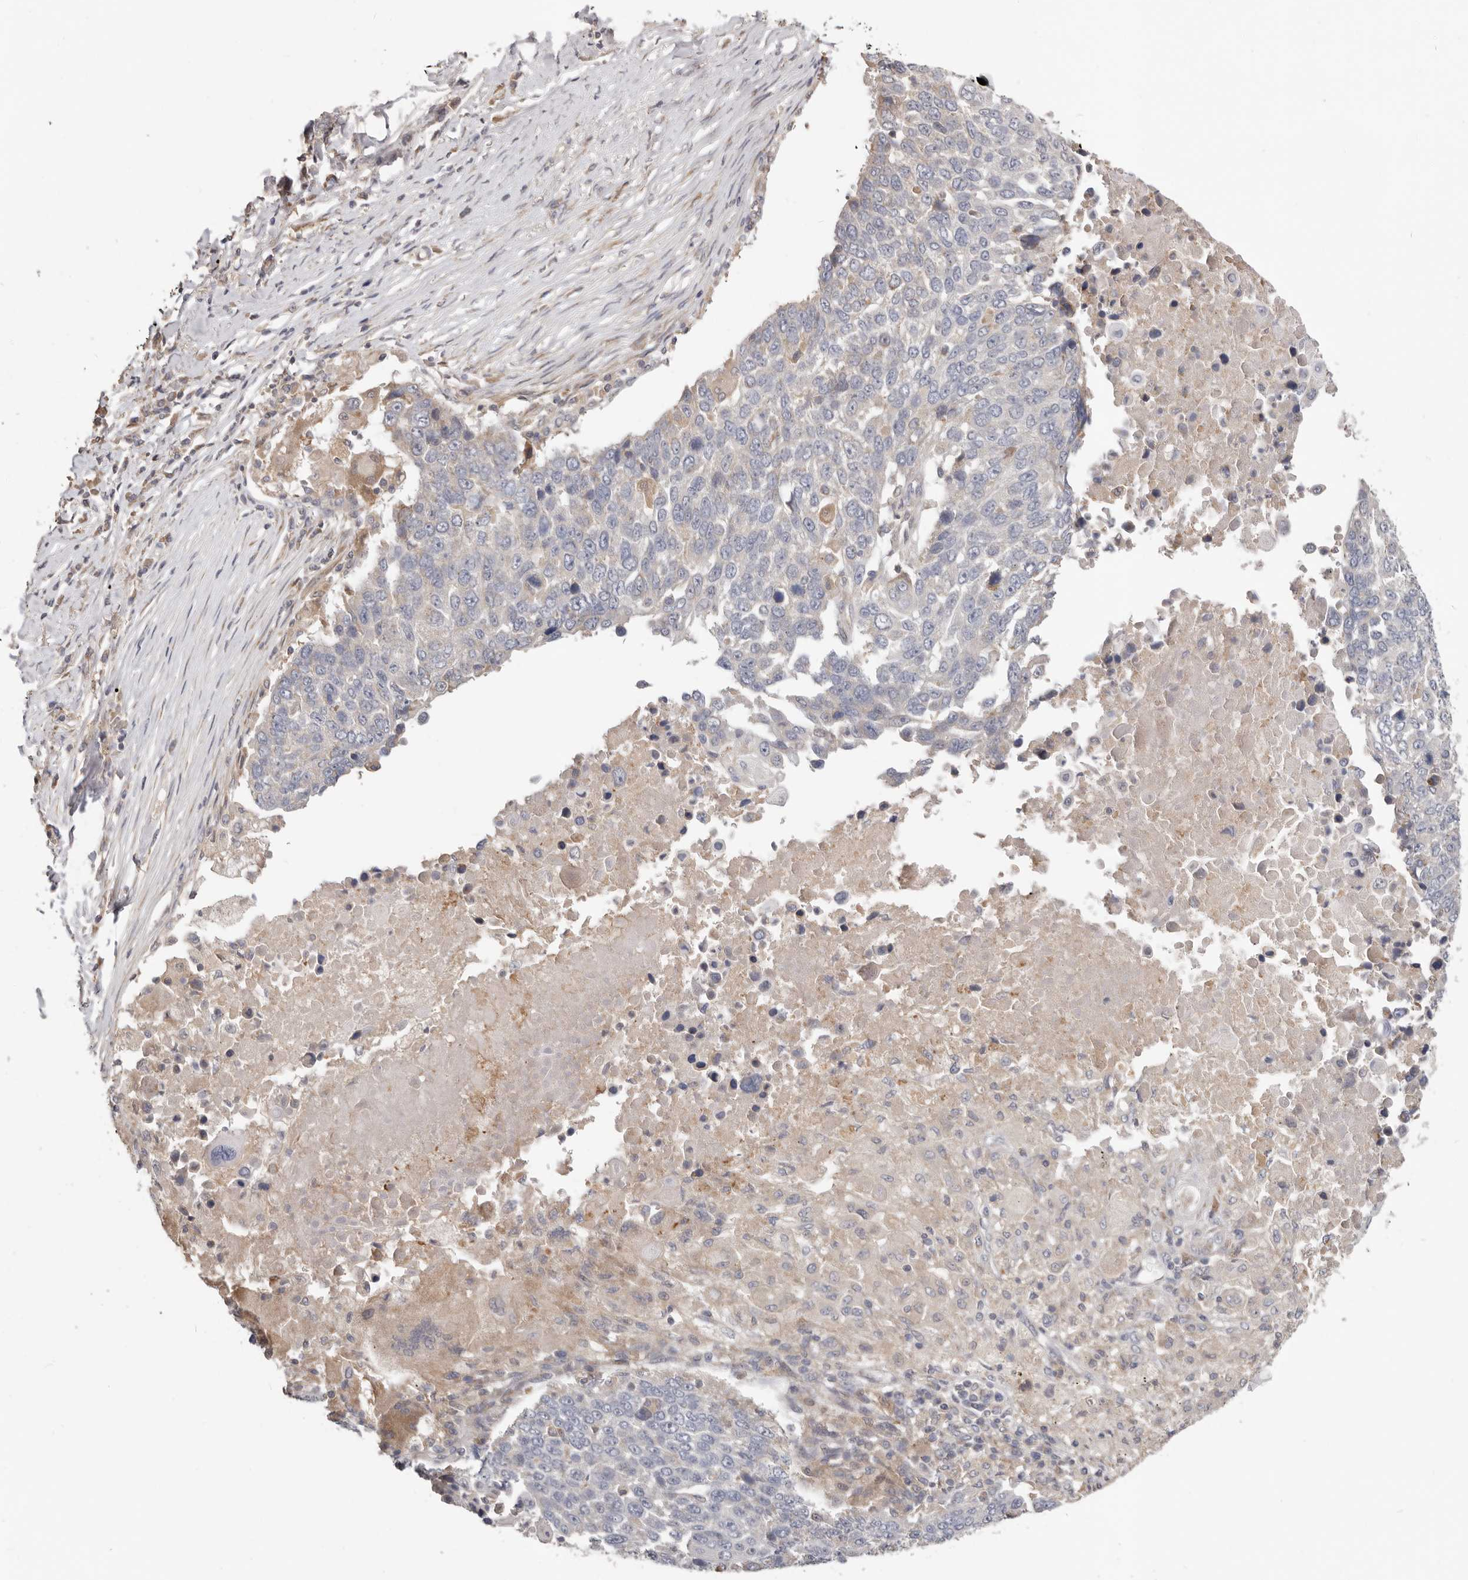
{"staining": {"intensity": "weak", "quantity": "25%-75%", "location": "cytoplasmic/membranous"}, "tissue": "lung cancer", "cell_type": "Tumor cells", "image_type": "cancer", "snomed": [{"axis": "morphology", "description": "Squamous cell carcinoma, NOS"}, {"axis": "topography", "description": "Lung"}], "caption": "Weak cytoplasmic/membranous protein positivity is identified in about 25%-75% of tumor cells in lung cancer. The staining is performed using DAB brown chromogen to label protein expression. The nuclei are counter-stained blue using hematoxylin.", "gene": "LRP6", "patient": {"sex": "male", "age": 66}}